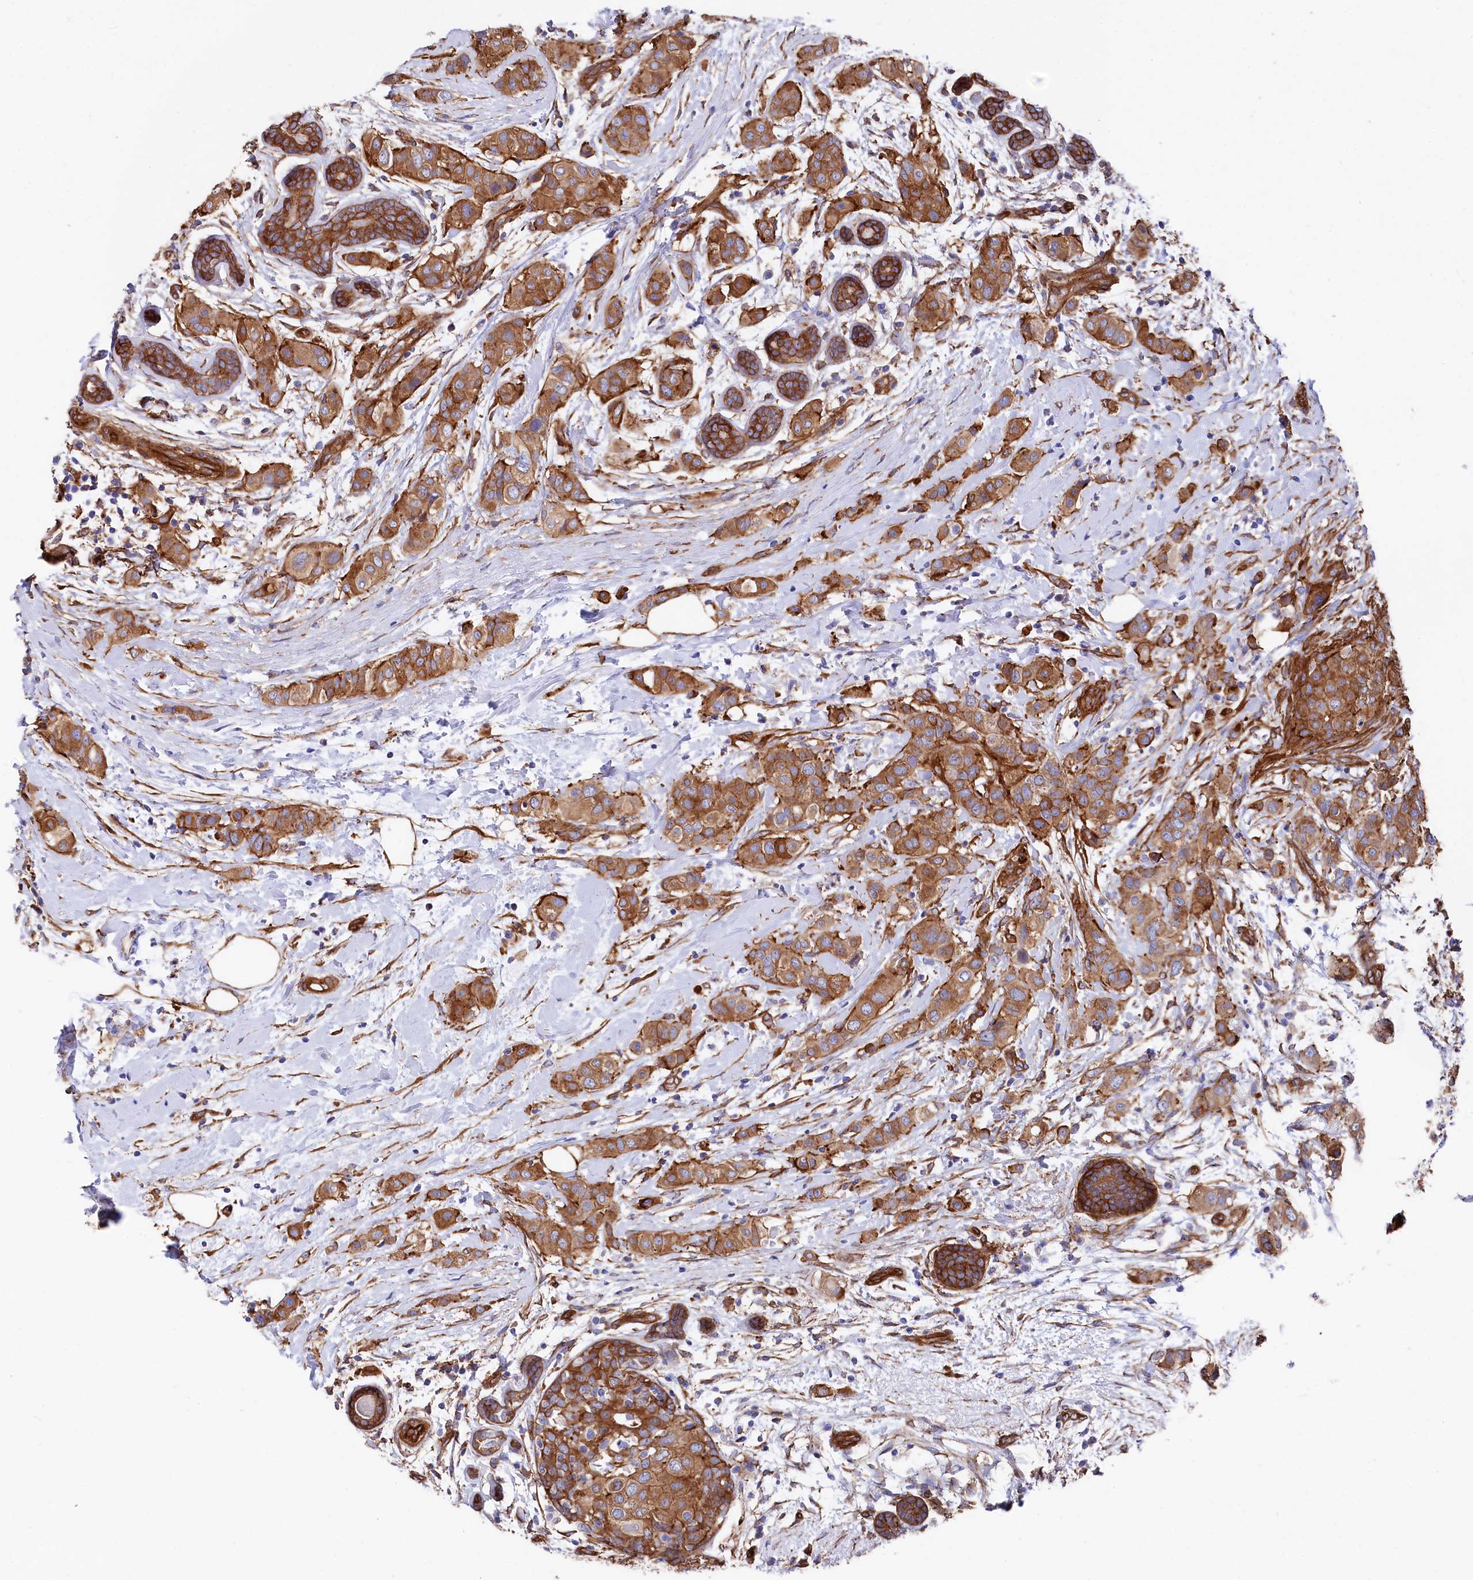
{"staining": {"intensity": "moderate", "quantity": ">75%", "location": "cytoplasmic/membranous"}, "tissue": "breast cancer", "cell_type": "Tumor cells", "image_type": "cancer", "snomed": [{"axis": "morphology", "description": "Lobular carcinoma"}, {"axis": "topography", "description": "Breast"}], "caption": "Immunohistochemistry image of human breast lobular carcinoma stained for a protein (brown), which reveals medium levels of moderate cytoplasmic/membranous positivity in about >75% of tumor cells.", "gene": "TNKS1BP1", "patient": {"sex": "female", "age": 51}}